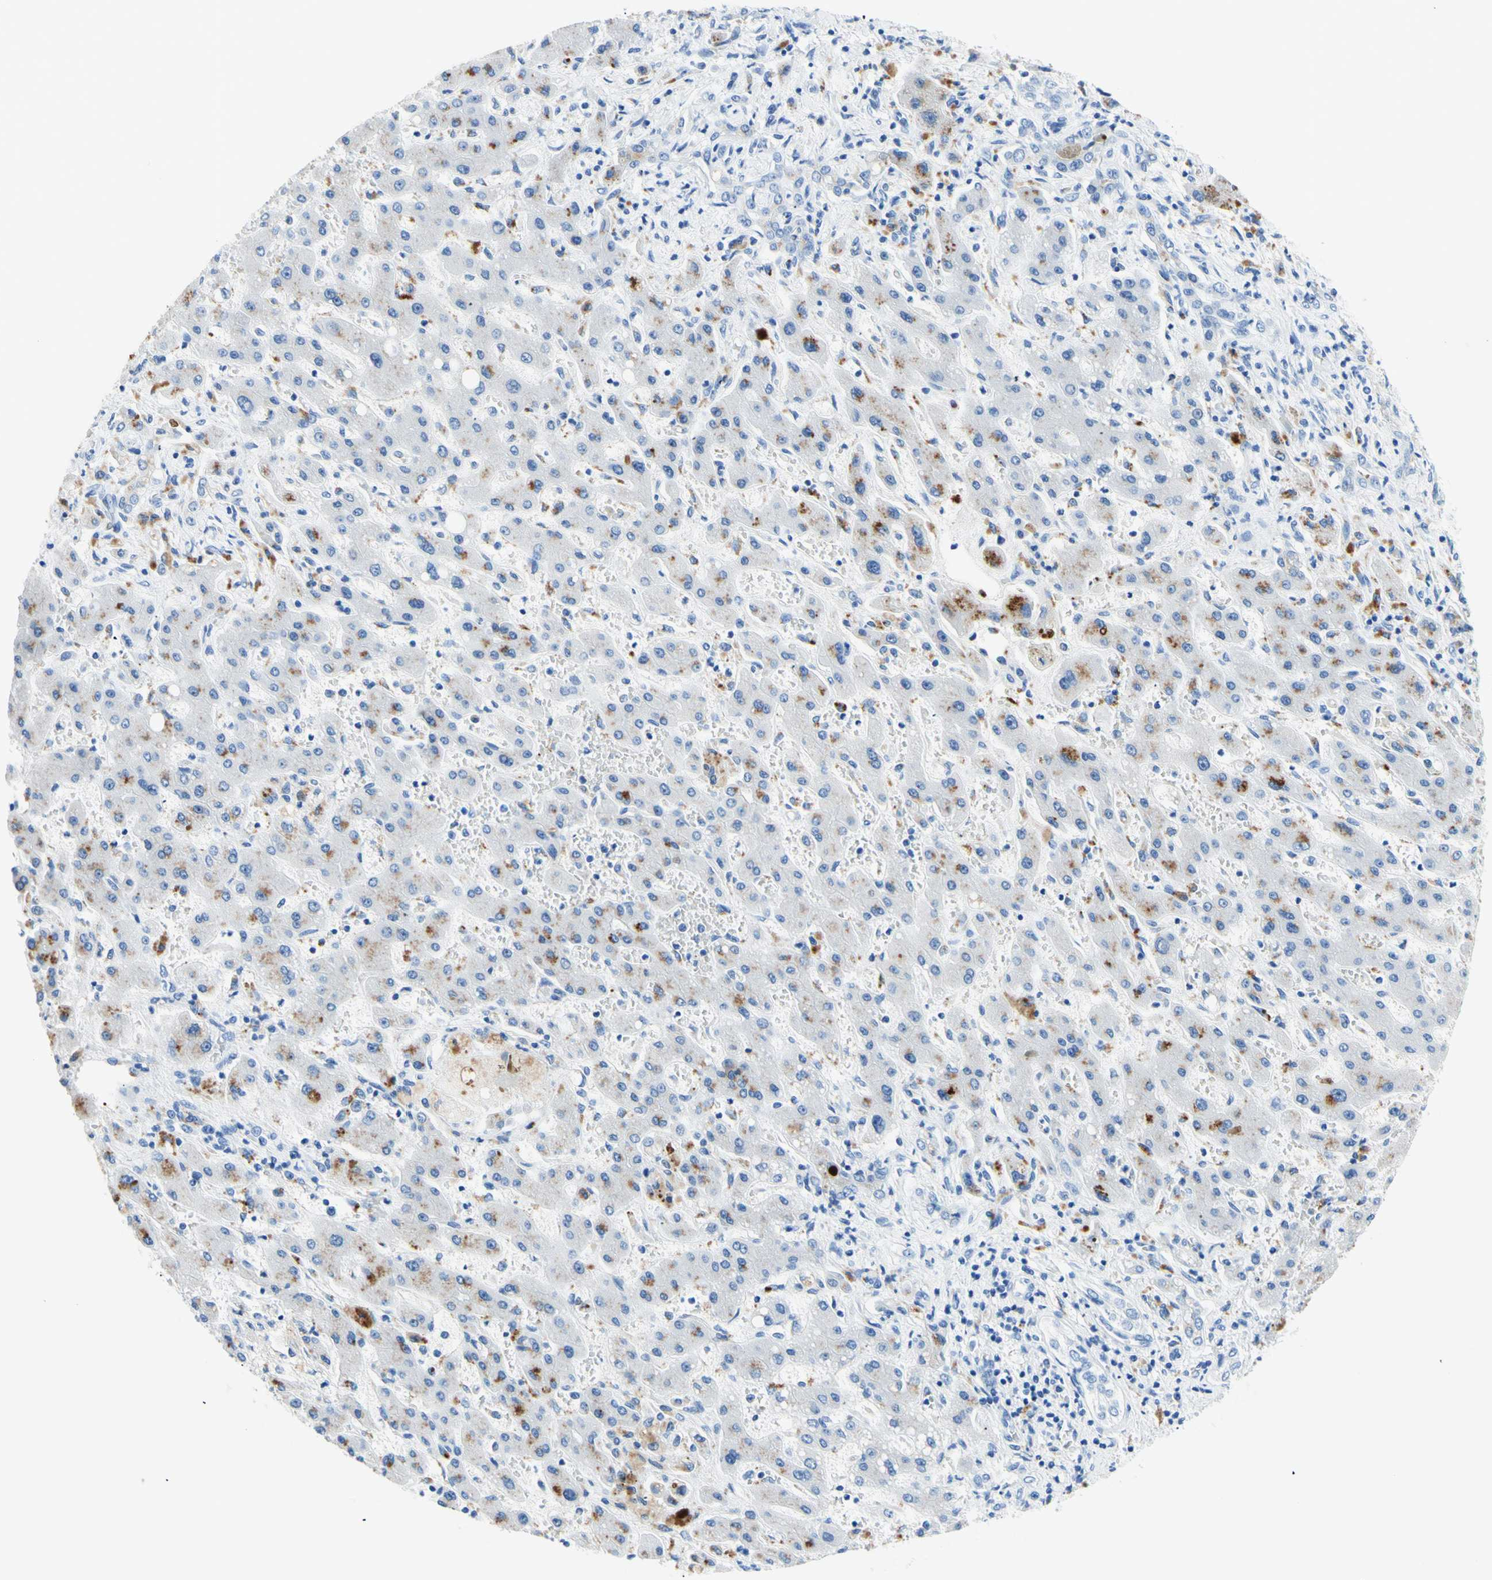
{"staining": {"intensity": "moderate", "quantity": "<25%", "location": "cytoplasmic/membranous"}, "tissue": "liver cancer", "cell_type": "Tumor cells", "image_type": "cancer", "snomed": [{"axis": "morphology", "description": "Cholangiocarcinoma"}, {"axis": "topography", "description": "Liver"}], "caption": "This histopathology image demonstrates immunohistochemistry (IHC) staining of human liver cancer (cholangiocarcinoma), with low moderate cytoplasmic/membranous positivity in approximately <25% of tumor cells.", "gene": "MYH2", "patient": {"sex": "male", "age": 50}}